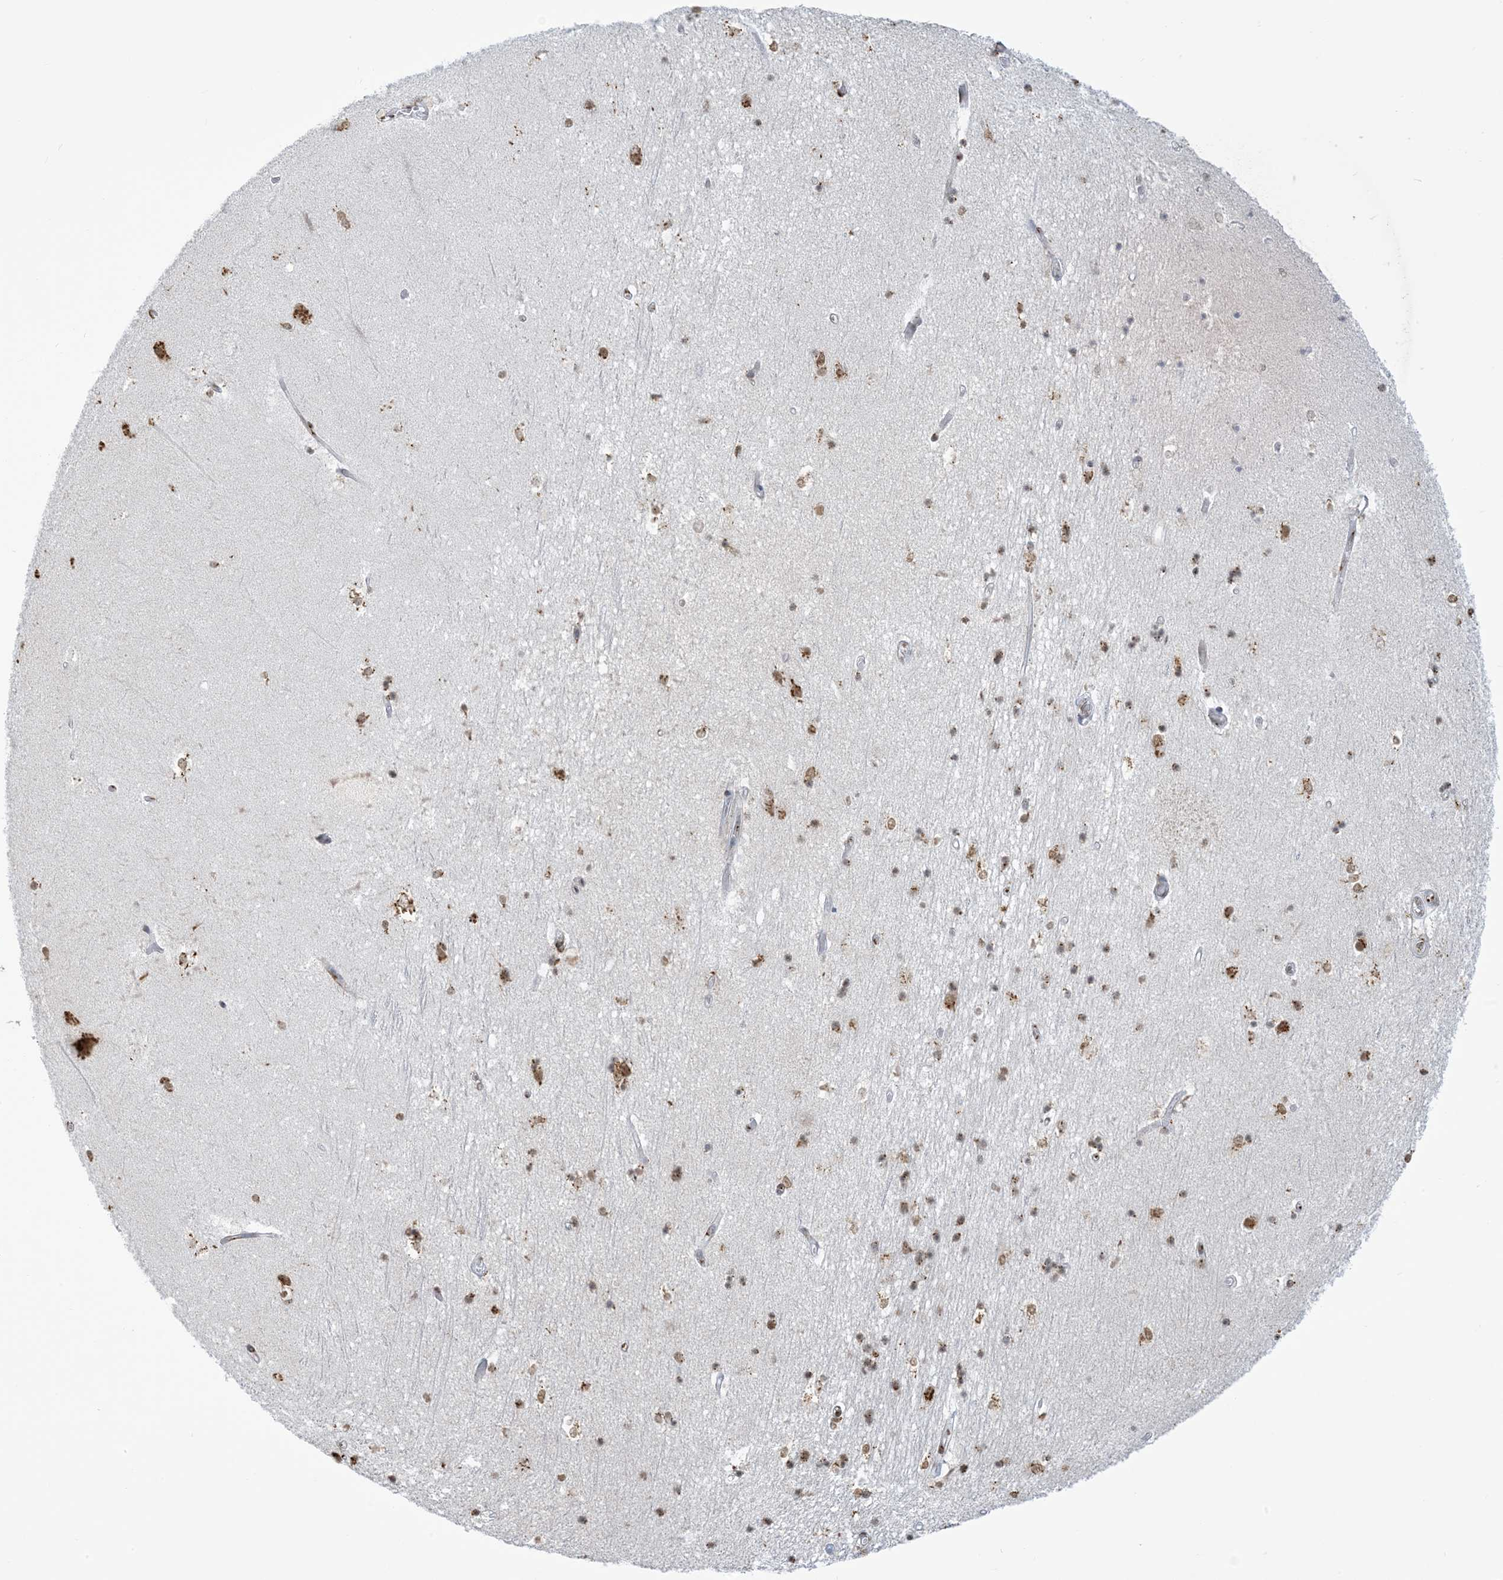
{"staining": {"intensity": "moderate", "quantity": ">75%", "location": "cytoplasmic/membranous,nuclear"}, "tissue": "hippocampus", "cell_type": "Glial cells", "image_type": "normal", "snomed": [{"axis": "morphology", "description": "Normal tissue, NOS"}, {"axis": "topography", "description": "Hippocampus"}], "caption": "A photomicrograph of hippocampus stained for a protein demonstrates moderate cytoplasmic/membranous,nuclear brown staining in glial cells. Nuclei are stained in blue.", "gene": "GPR107", "patient": {"sex": "male", "age": 45}}